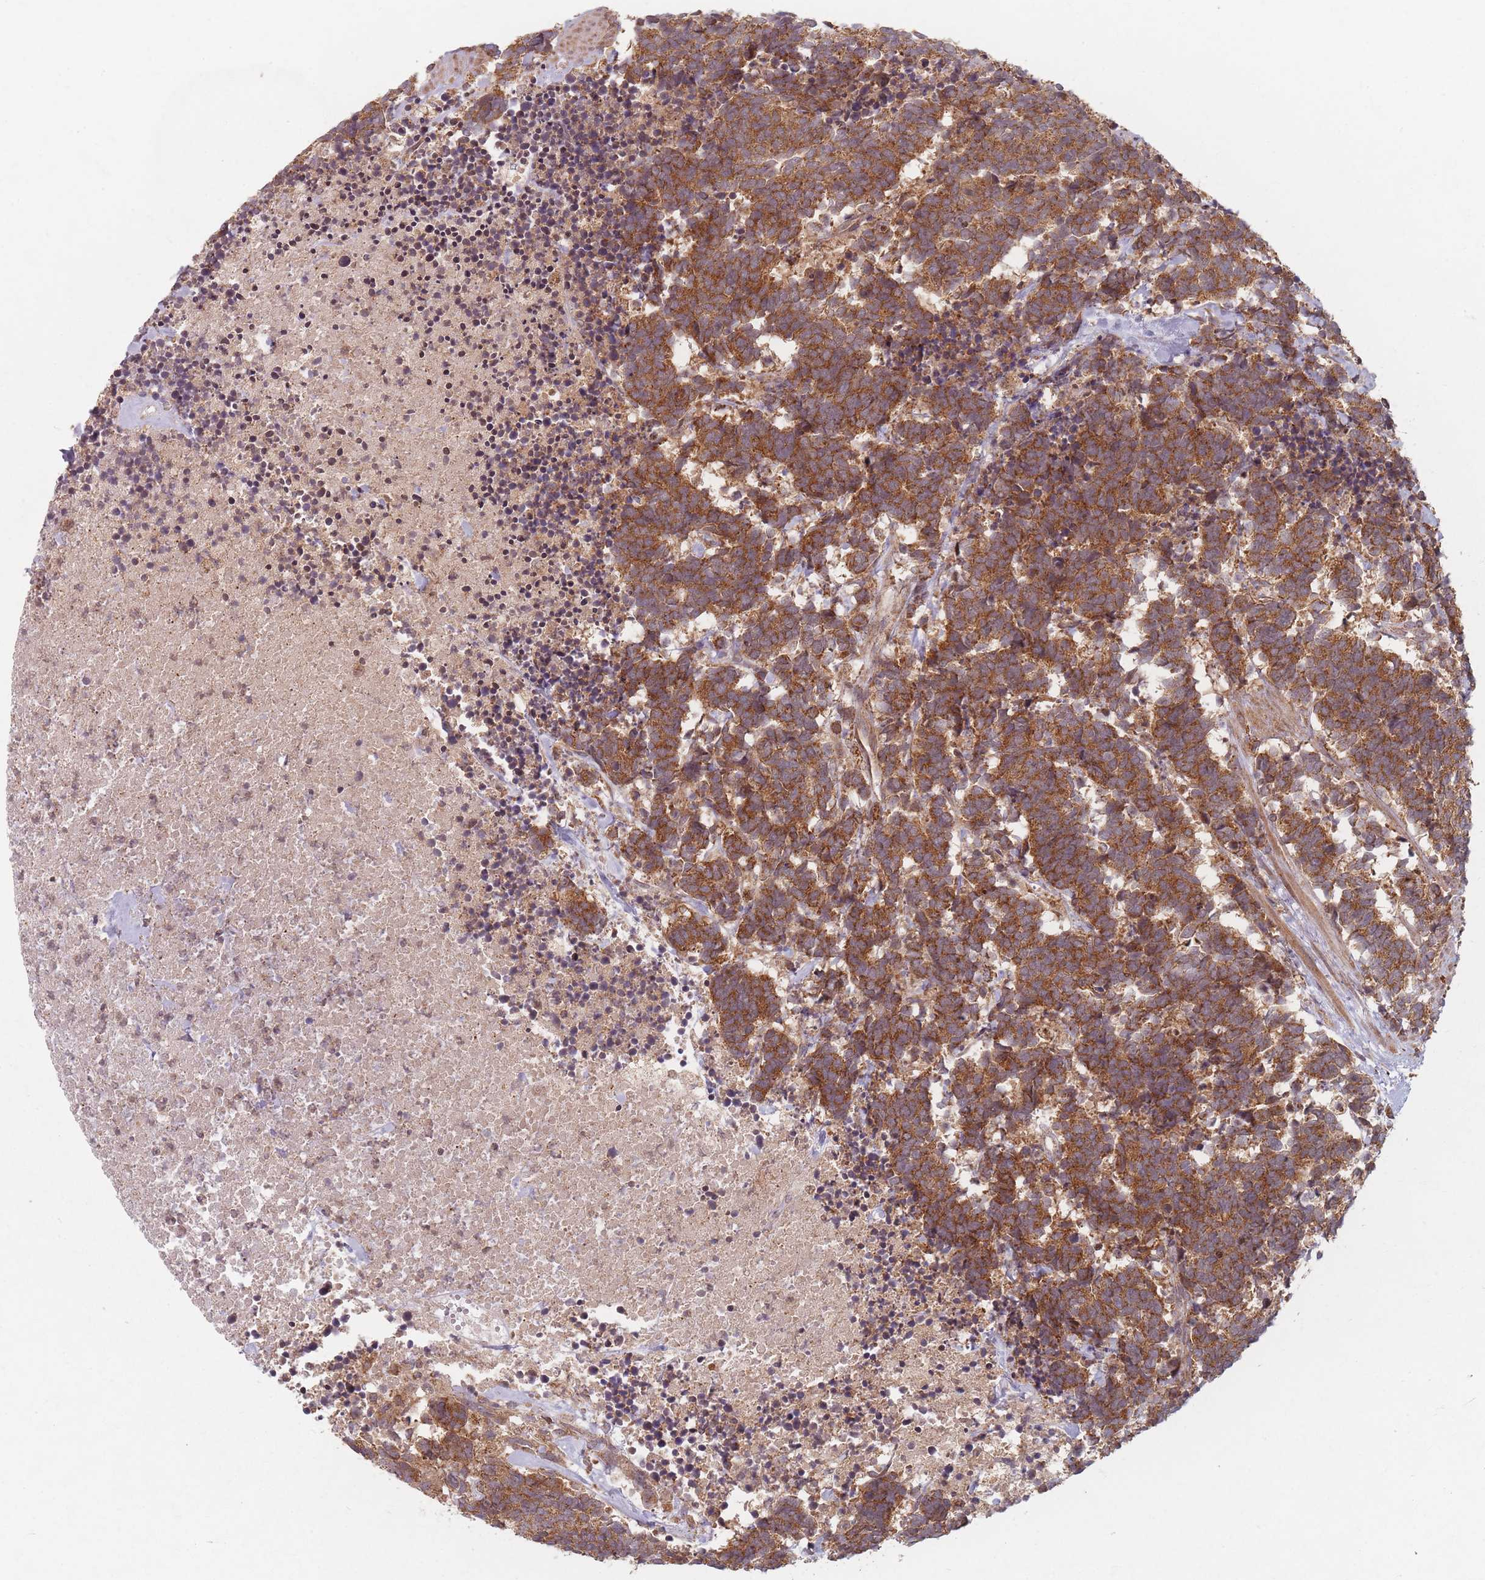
{"staining": {"intensity": "moderate", "quantity": ">75%", "location": "cytoplasmic/membranous"}, "tissue": "carcinoid", "cell_type": "Tumor cells", "image_type": "cancer", "snomed": [{"axis": "morphology", "description": "Carcinoma, NOS"}, {"axis": "morphology", "description": "Carcinoid, malignant, NOS"}, {"axis": "topography", "description": "Prostate"}], "caption": "Protein expression analysis of human carcinoma reveals moderate cytoplasmic/membranous positivity in about >75% of tumor cells. (brown staining indicates protein expression, while blue staining denotes nuclei).", "gene": "RADX", "patient": {"sex": "male", "age": 57}}